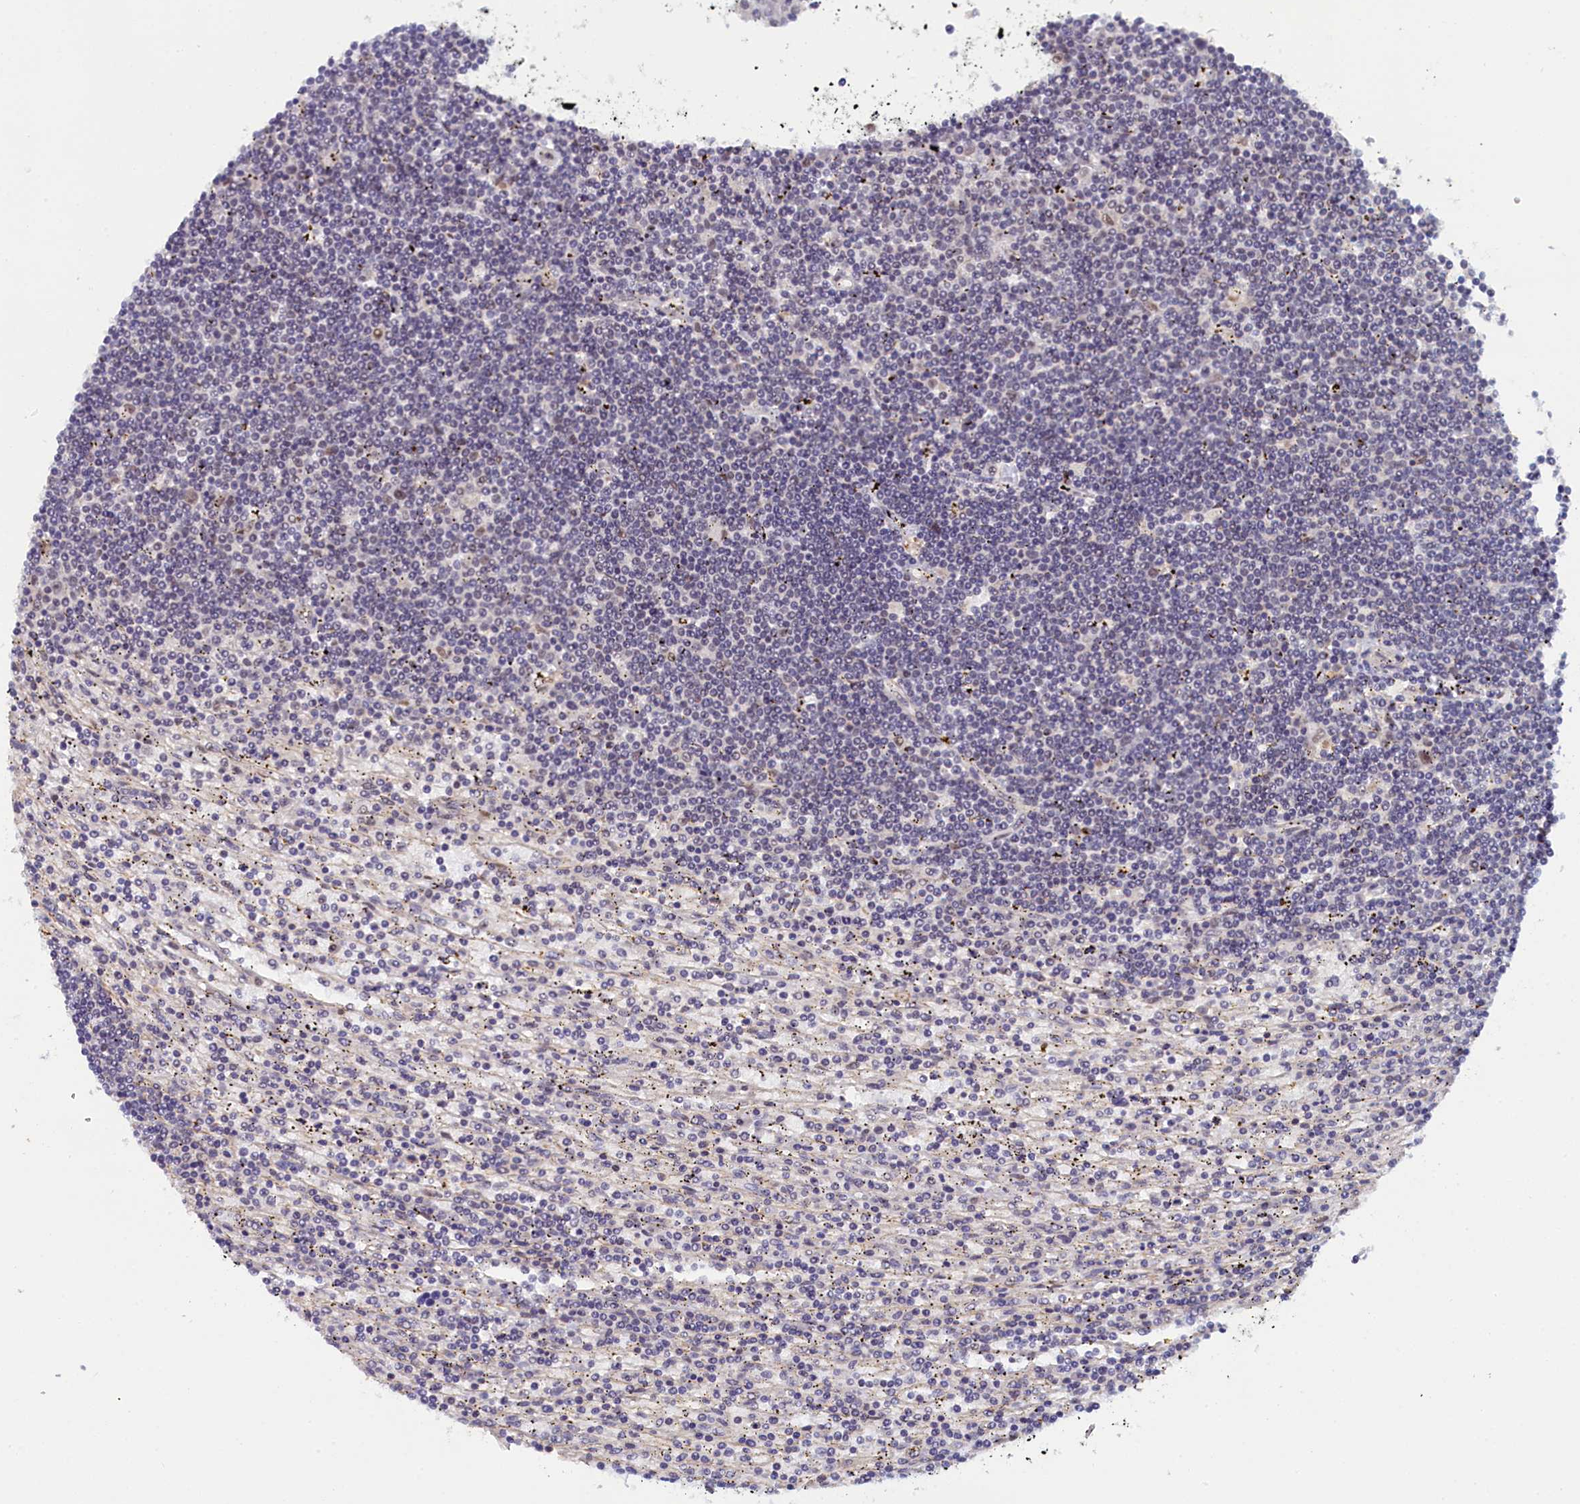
{"staining": {"intensity": "negative", "quantity": "none", "location": "none"}, "tissue": "lymphoma", "cell_type": "Tumor cells", "image_type": "cancer", "snomed": [{"axis": "morphology", "description": "Malignant lymphoma, non-Hodgkin's type, Low grade"}, {"axis": "topography", "description": "Spleen"}], "caption": "Malignant lymphoma, non-Hodgkin's type (low-grade) stained for a protein using immunohistochemistry (IHC) reveals no expression tumor cells.", "gene": "INTS14", "patient": {"sex": "male", "age": 76}}